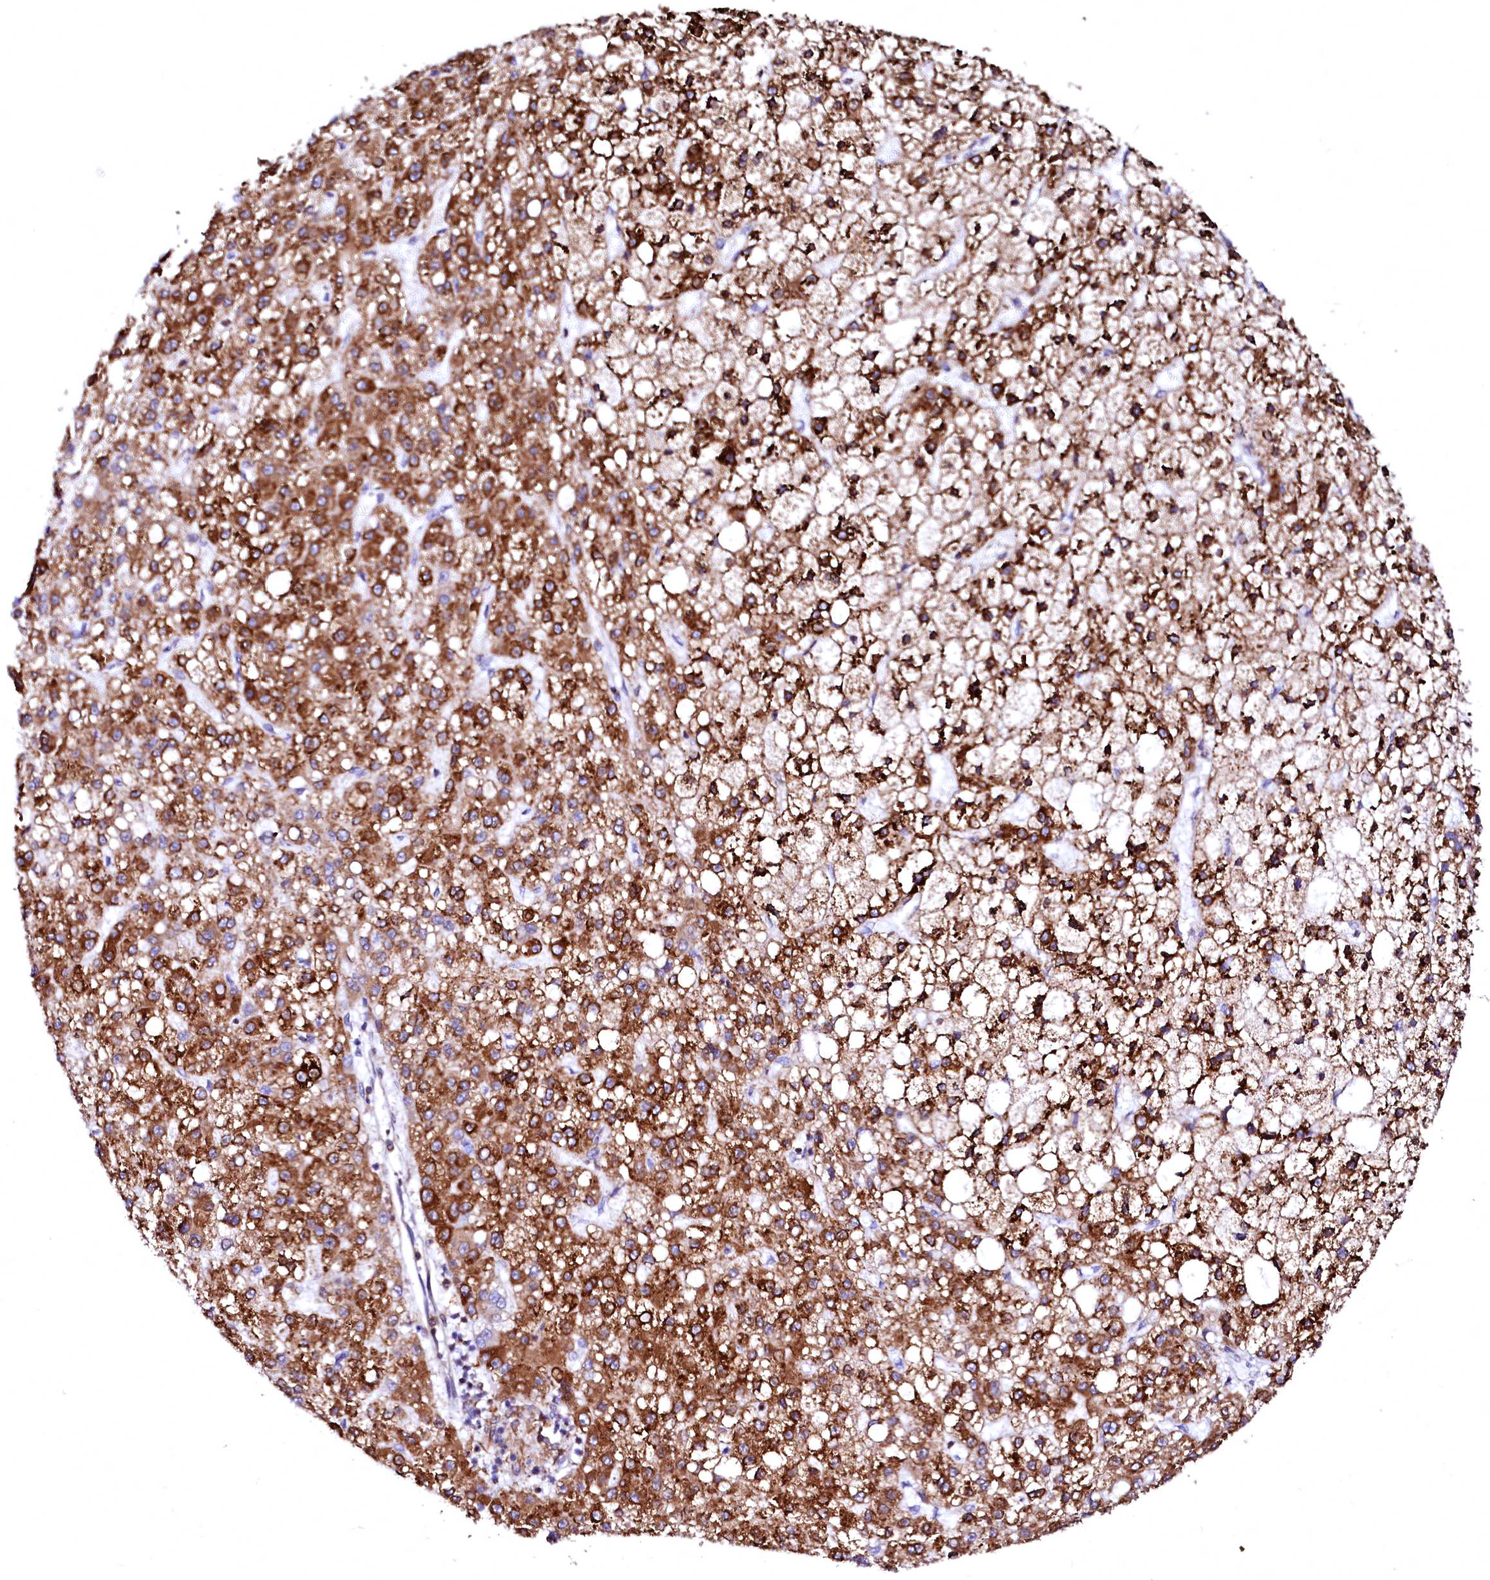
{"staining": {"intensity": "strong", "quantity": ">75%", "location": "cytoplasmic/membranous"}, "tissue": "liver cancer", "cell_type": "Tumor cells", "image_type": "cancer", "snomed": [{"axis": "morphology", "description": "Carcinoma, Hepatocellular, NOS"}, {"axis": "topography", "description": "Liver"}], "caption": "Brown immunohistochemical staining in liver hepatocellular carcinoma demonstrates strong cytoplasmic/membranous expression in about >75% of tumor cells. The protein of interest is shown in brown color, while the nuclei are stained blue.", "gene": "DERL1", "patient": {"sex": "male", "age": 67}}